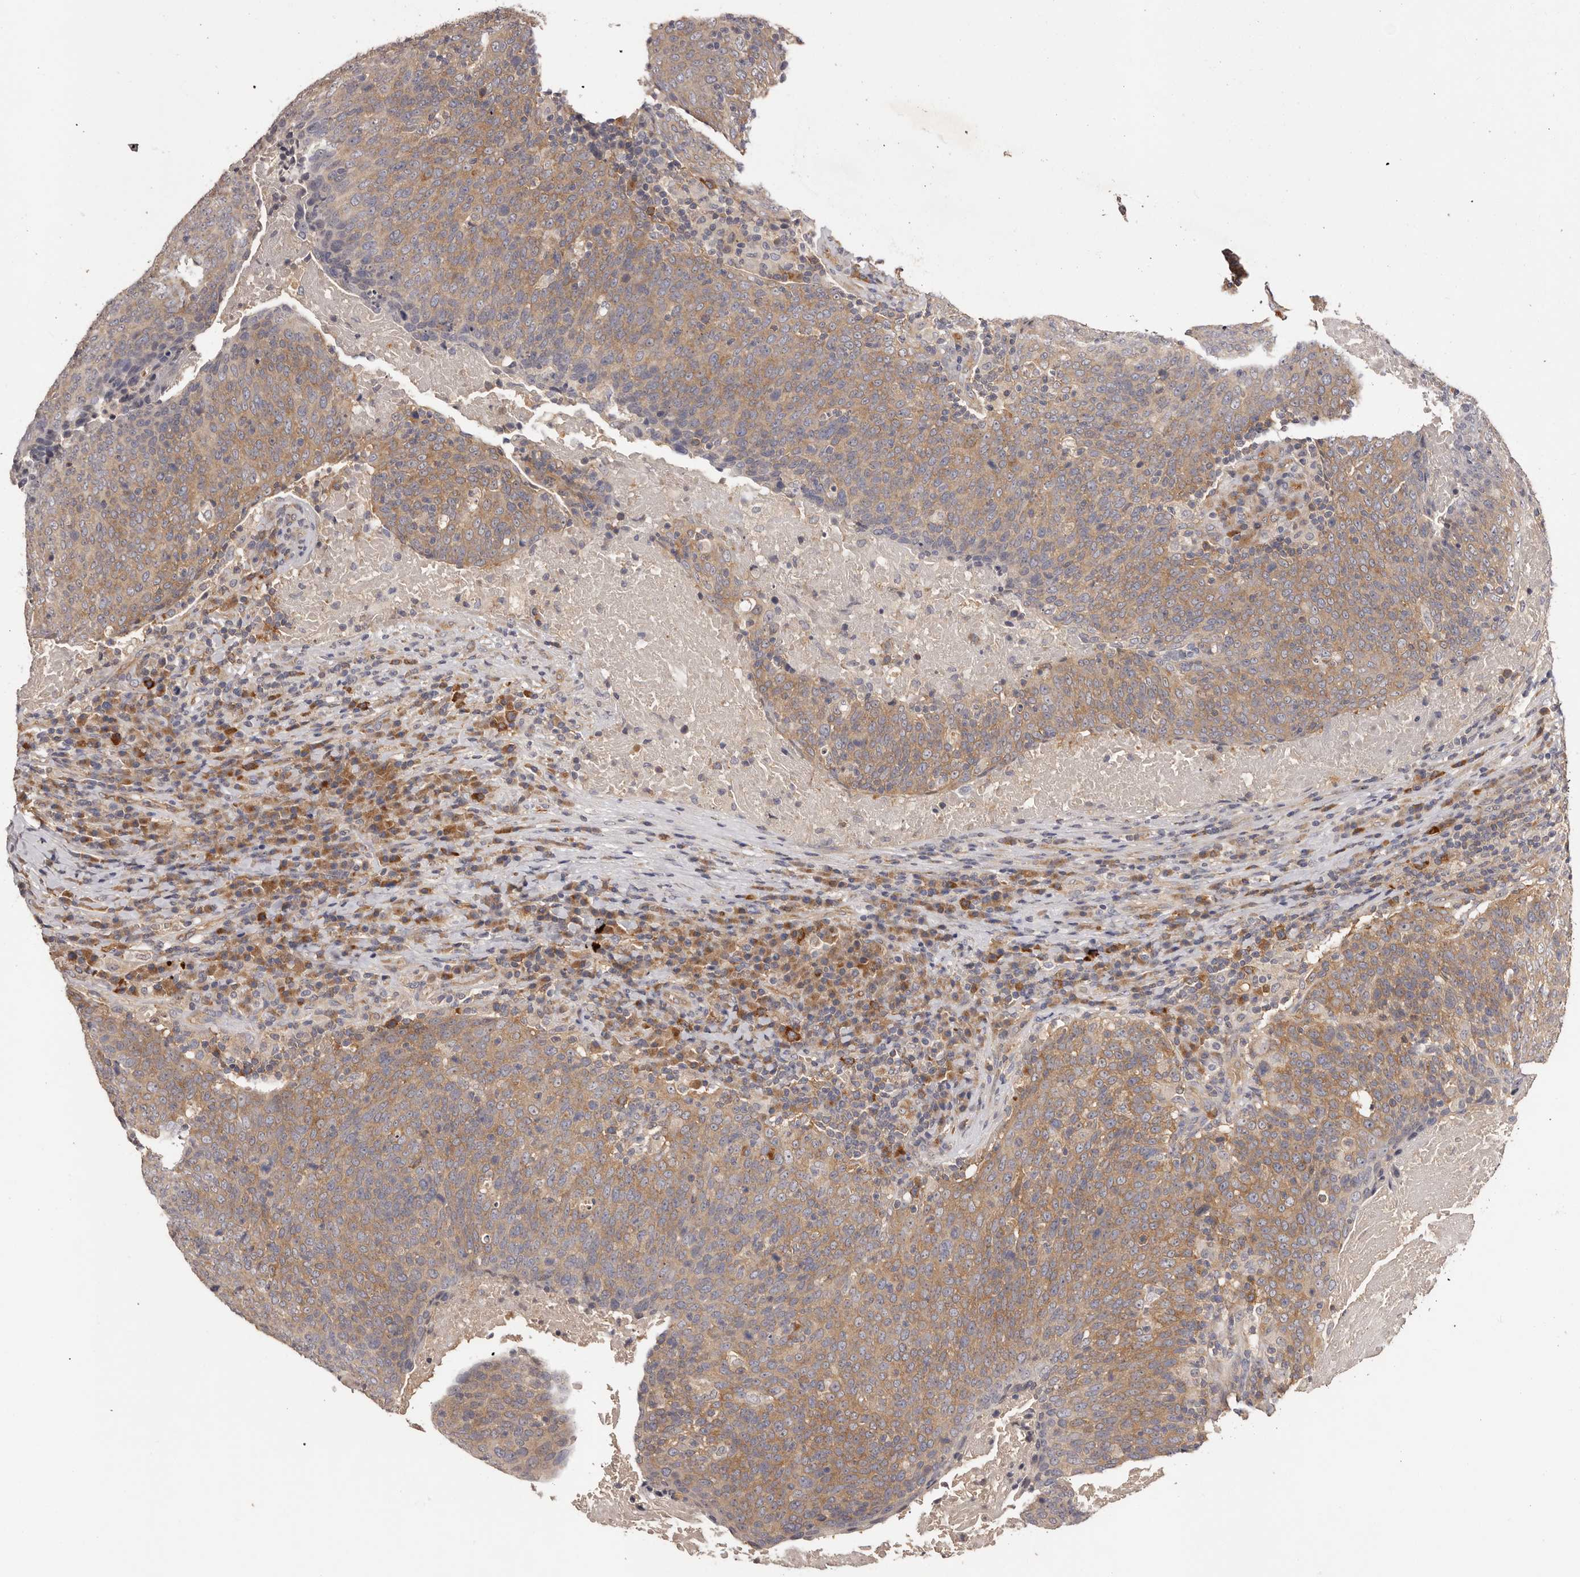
{"staining": {"intensity": "moderate", "quantity": ">75%", "location": "cytoplasmic/membranous"}, "tissue": "head and neck cancer", "cell_type": "Tumor cells", "image_type": "cancer", "snomed": [{"axis": "morphology", "description": "Squamous cell carcinoma, NOS"}, {"axis": "morphology", "description": "Squamous cell carcinoma, metastatic, NOS"}, {"axis": "topography", "description": "Lymph node"}, {"axis": "topography", "description": "Head-Neck"}], "caption": "This micrograph displays immunohistochemistry (IHC) staining of head and neck cancer, with medium moderate cytoplasmic/membranous positivity in about >75% of tumor cells.", "gene": "LTV1", "patient": {"sex": "male", "age": 62}}